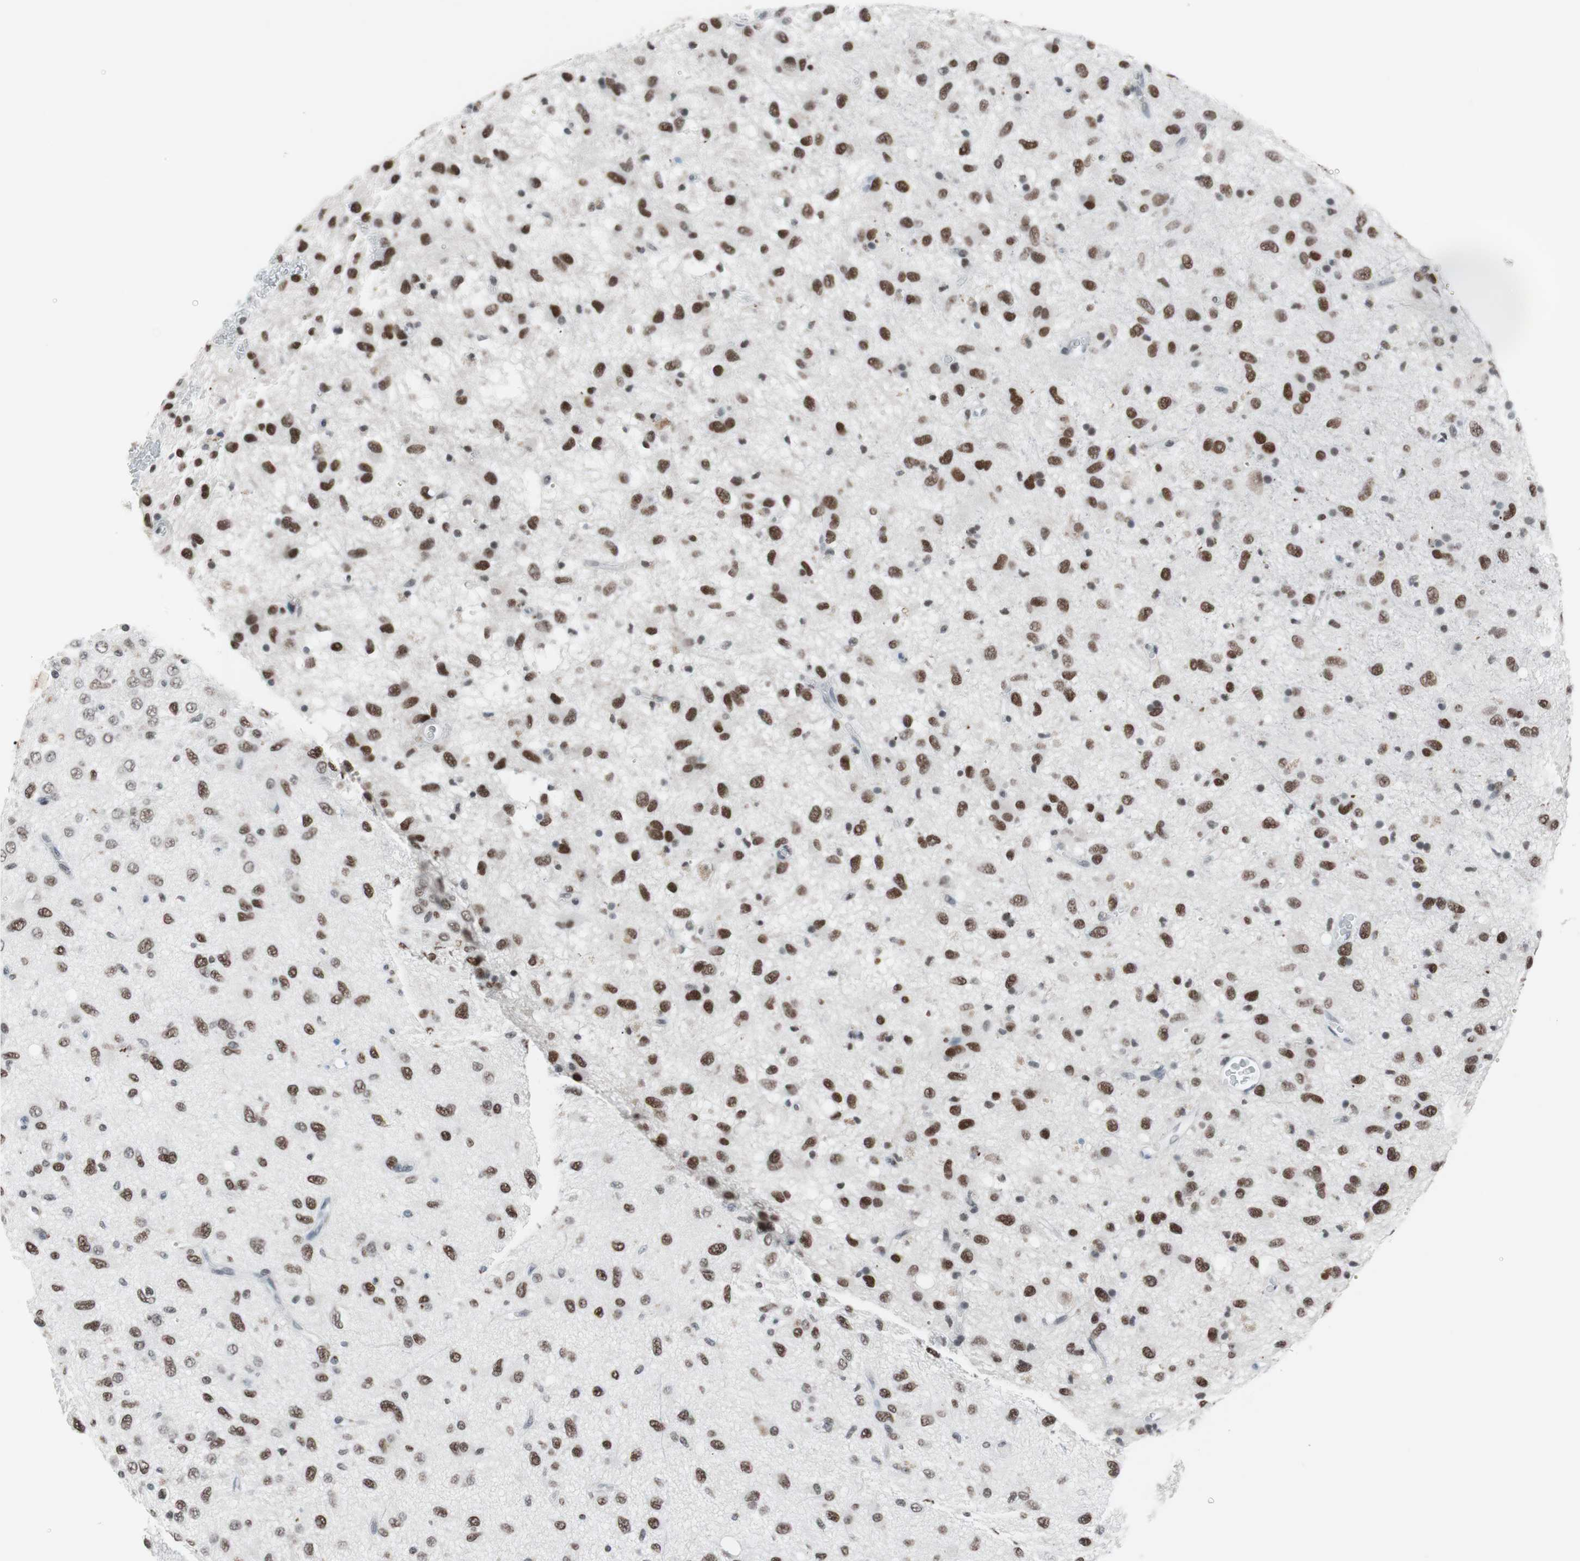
{"staining": {"intensity": "strong", "quantity": ">75%", "location": "nuclear"}, "tissue": "glioma", "cell_type": "Tumor cells", "image_type": "cancer", "snomed": [{"axis": "morphology", "description": "Glioma, malignant, Low grade"}, {"axis": "topography", "description": "Brain"}], "caption": "This micrograph exhibits malignant glioma (low-grade) stained with immunohistochemistry (IHC) to label a protein in brown. The nuclear of tumor cells show strong positivity for the protein. Nuclei are counter-stained blue.", "gene": "ARID1A", "patient": {"sex": "male", "age": 77}}